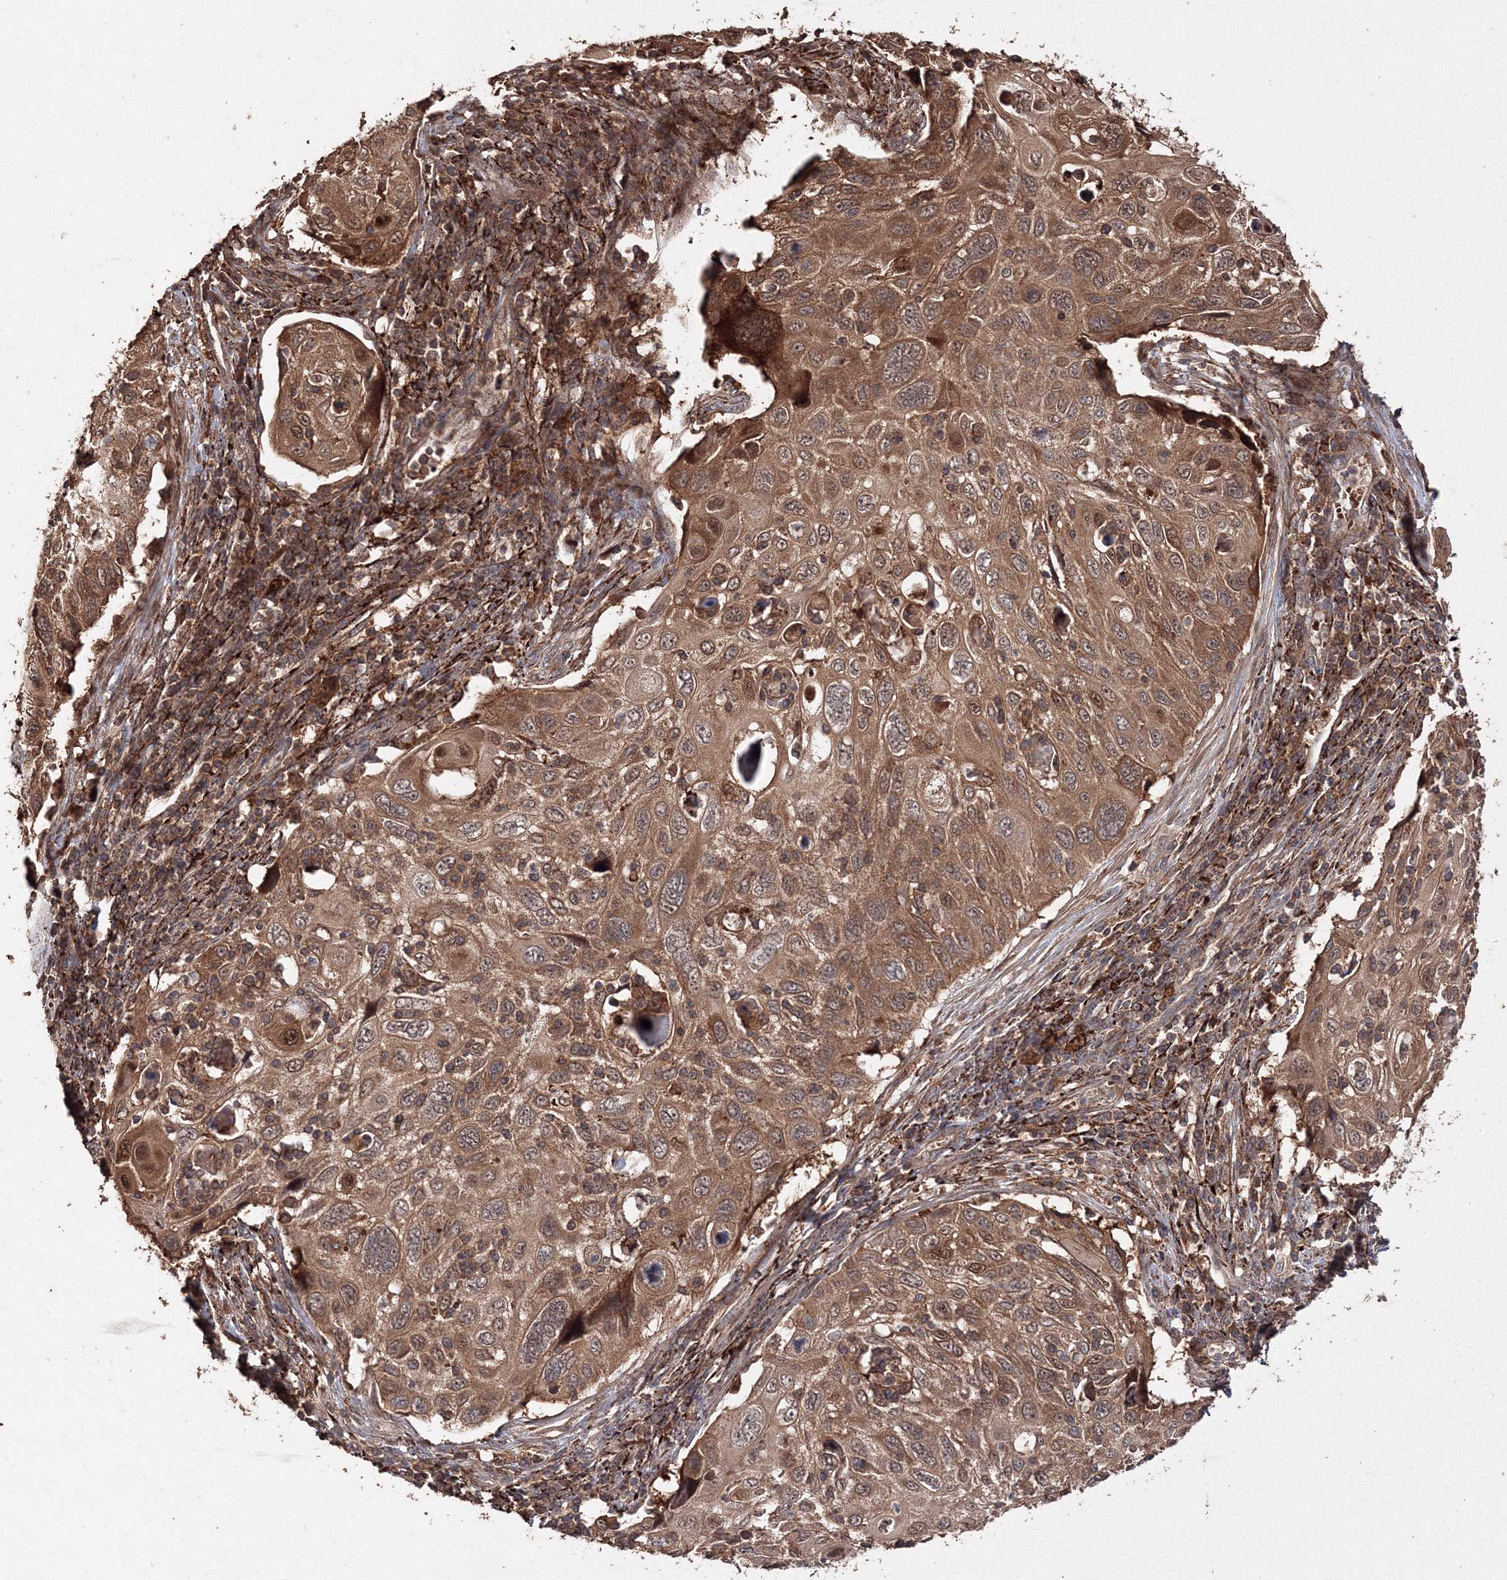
{"staining": {"intensity": "moderate", "quantity": ">75%", "location": "cytoplasmic/membranous"}, "tissue": "cervical cancer", "cell_type": "Tumor cells", "image_type": "cancer", "snomed": [{"axis": "morphology", "description": "Squamous cell carcinoma, NOS"}, {"axis": "topography", "description": "Cervix"}], "caption": "This photomicrograph reveals immunohistochemistry staining of cervical cancer (squamous cell carcinoma), with medium moderate cytoplasmic/membranous staining in about >75% of tumor cells.", "gene": "DDO", "patient": {"sex": "female", "age": 70}}